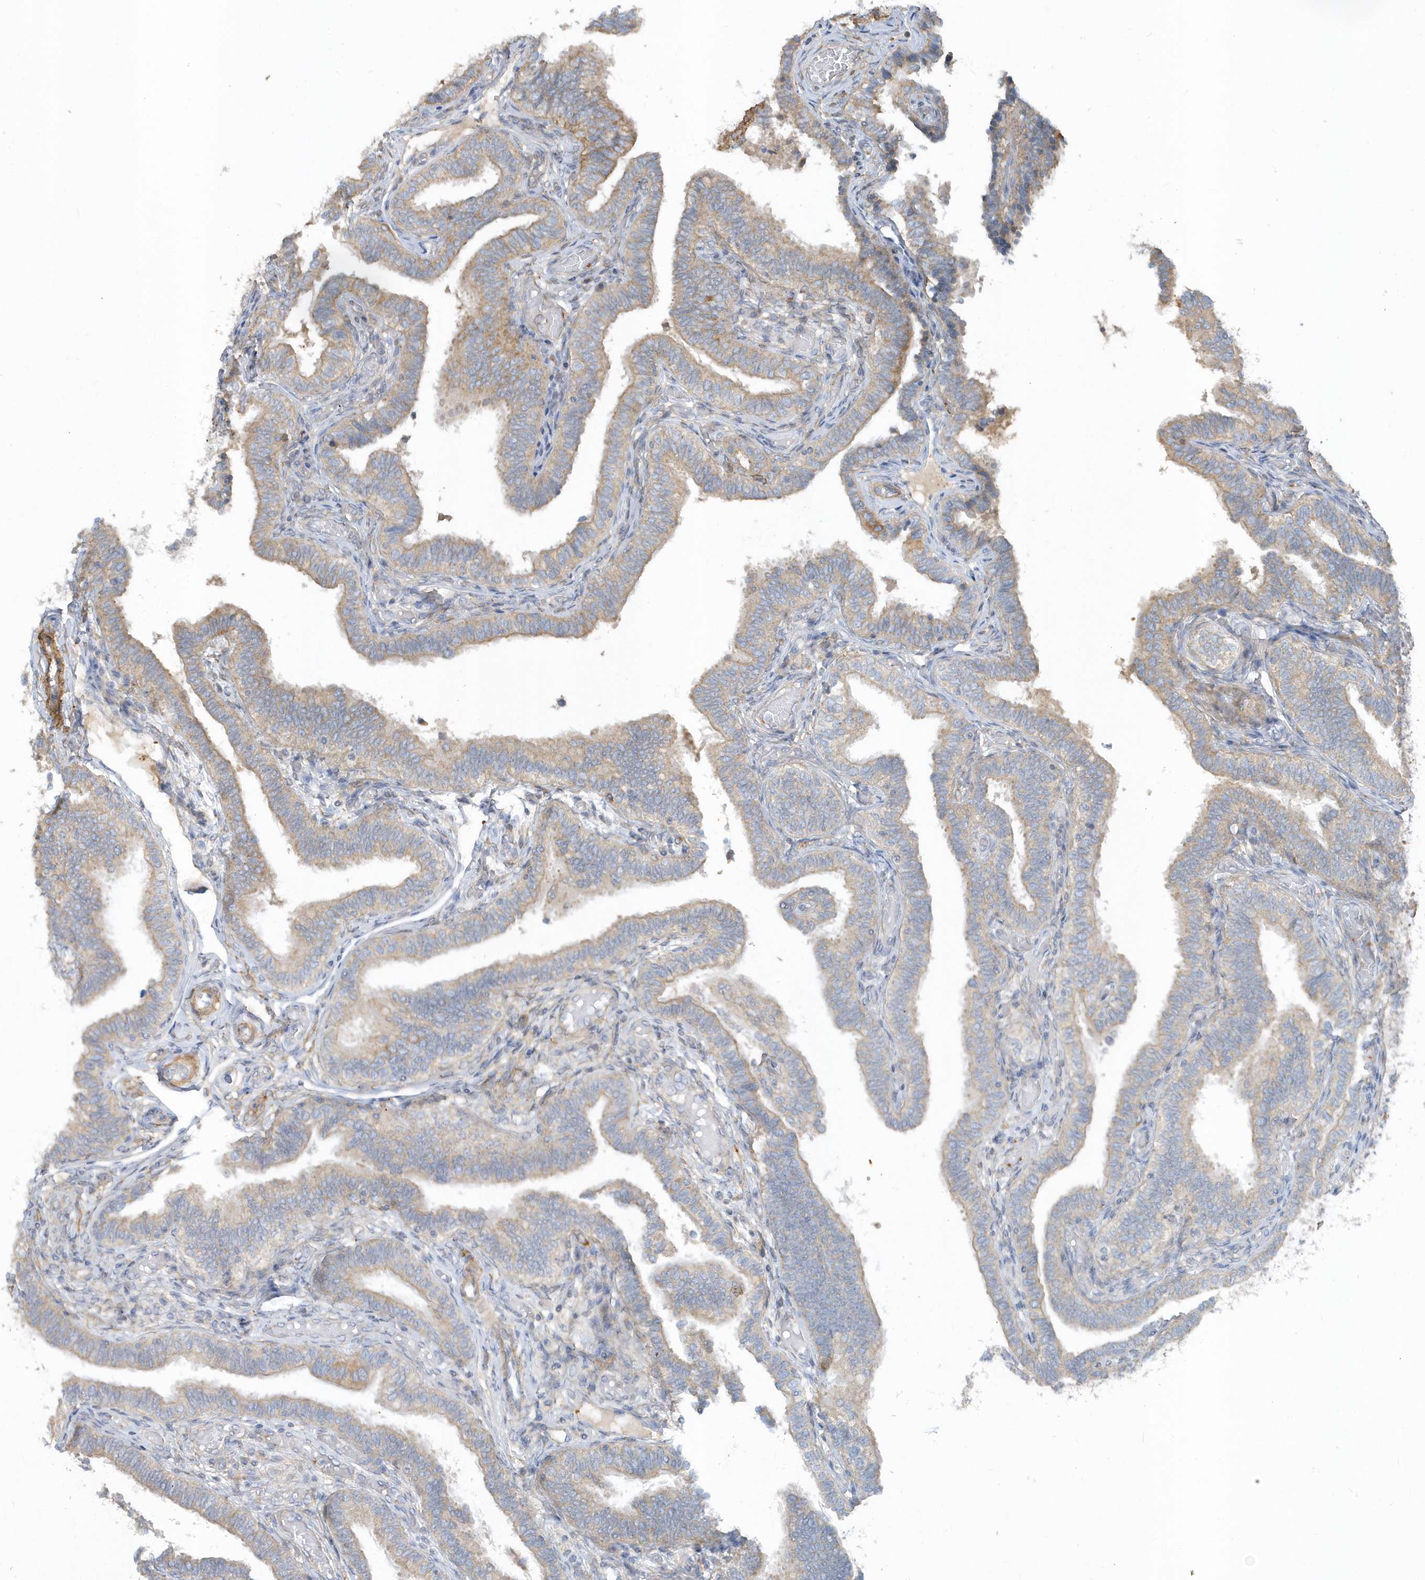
{"staining": {"intensity": "weak", "quantity": "25%-75%", "location": "cytoplasmic/membranous"}, "tissue": "fallopian tube", "cell_type": "Glandular cells", "image_type": "normal", "snomed": [{"axis": "morphology", "description": "Normal tissue, NOS"}, {"axis": "topography", "description": "Fallopian tube"}], "caption": "Immunohistochemical staining of unremarkable fallopian tube displays 25%-75% levels of weak cytoplasmic/membranous protein positivity in about 25%-75% of glandular cells. Nuclei are stained in blue.", "gene": "LEXM", "patient": {"sex": "female", "age": 39}}